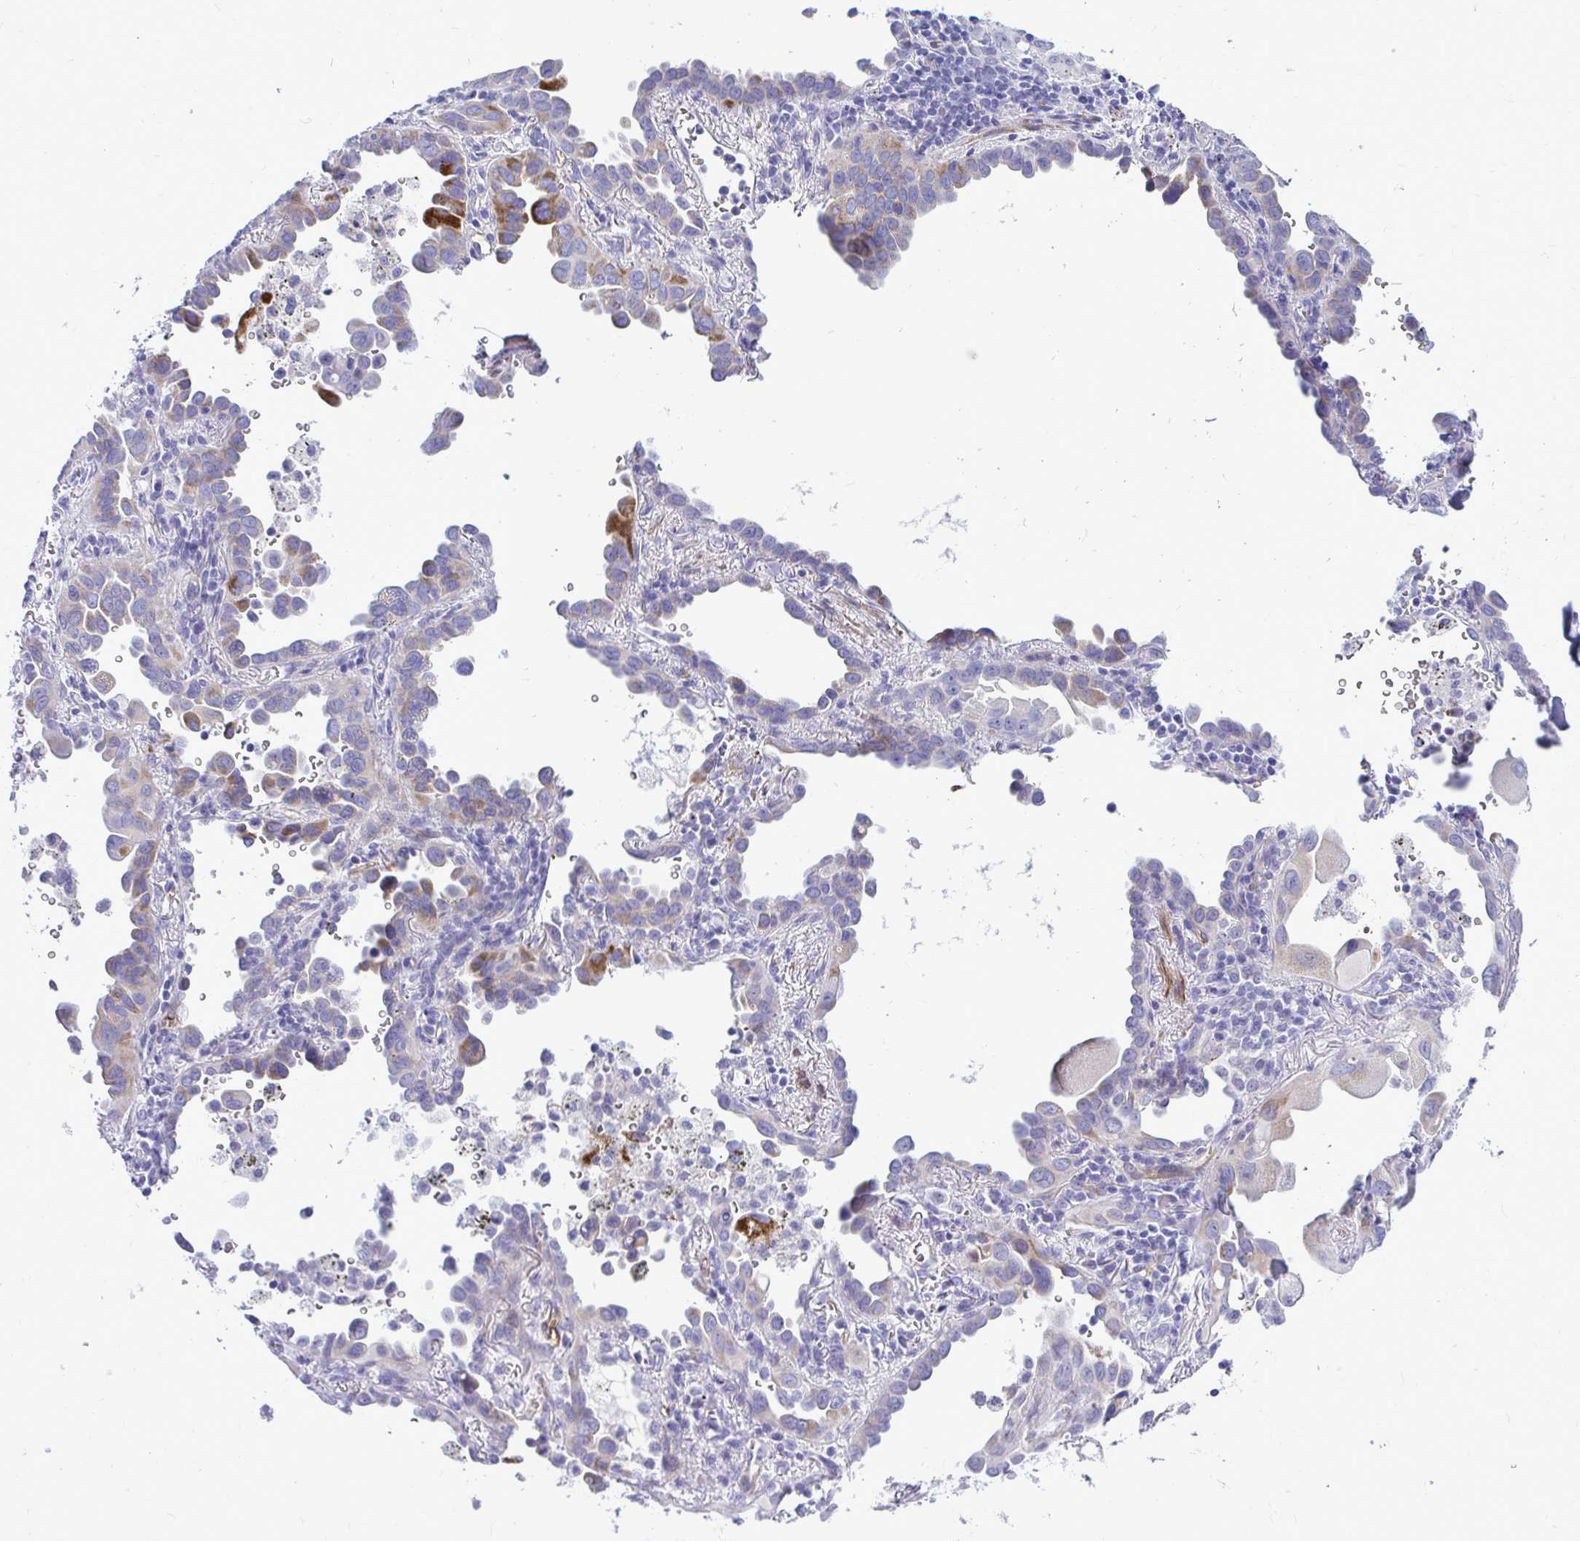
{"staining": {"intensity": "moderate", "quantity": "<25%", "location": "cytoplasmic/membranous"}, "tissue": "lung cancer", "cell_type": "Tumor cells", "image_type": "cancer", "snomed": [{"axis": "morphology", "description": "Adenocarcinoma, NOS"}, {"axis": "topography", "description": "Lung"}], "caption": "Immunohistochemistry micrograph of neoplastic tissue: adenocarcinoma (lung) stained using immunohistochemistry (IHC) shows low levels of moderate protein expression localized specifically in the cytoplasmic/membranous of tumor cells, appearing as a cytoplasmic/membranous brown color.", "gene": "ABCG2", "patient": {"sex": "male", "age": 68}}